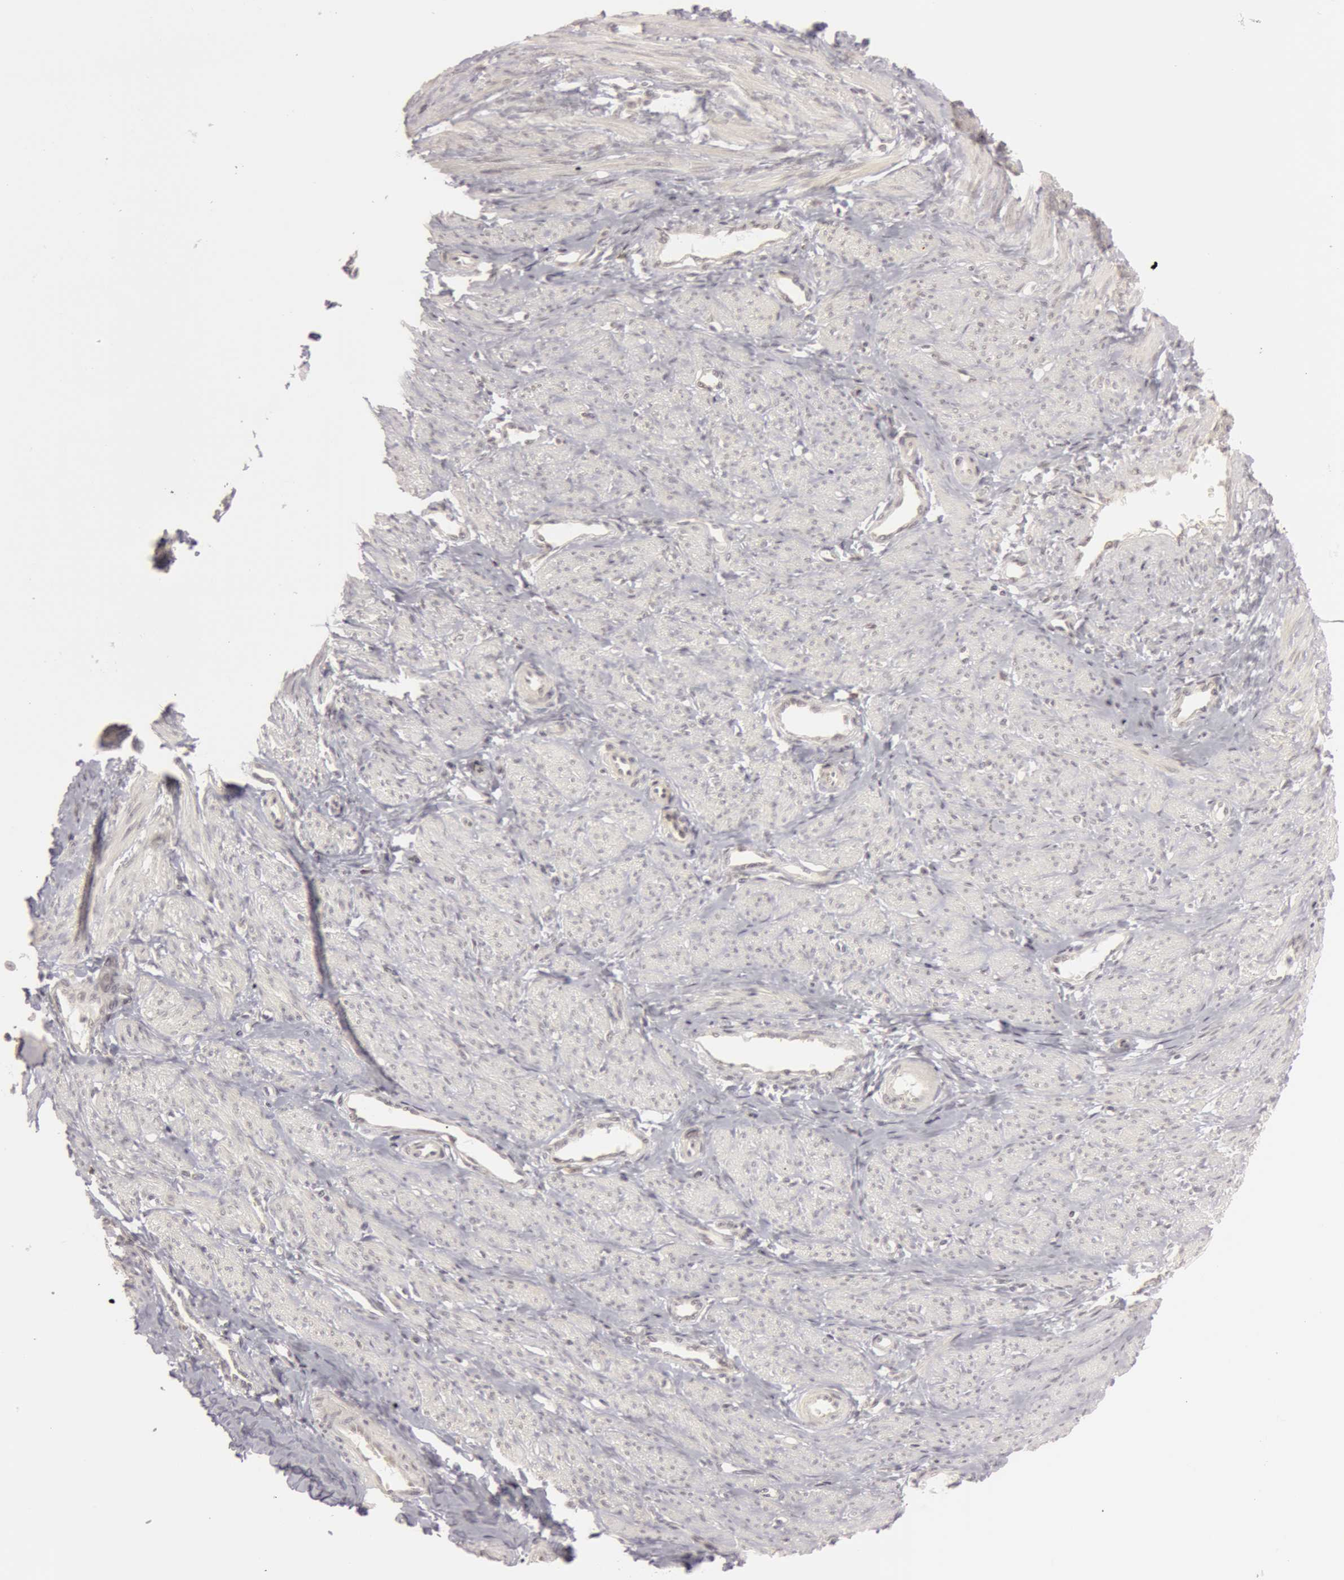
{"staining": {"intensity": "negative", "quantity": "none", "location": "none"}, "tissue": "smooth muscle", "cell_type": "Smooth muscle cells", "image_type": "normal", "snomed": [{"axis": "morphology", "description": "Normal tissue, NOS"}, {"axis": "topography", "description": "Smooth muscle"}, {"axis": "topography", "description": "Uterus"}], "caption": "This is an IHC histopathology image of normal human smooth muscle. There is no positivity in smooth muscle cells.", "gene": "OASL", "patient": {"sex": "female", "age": 39}}